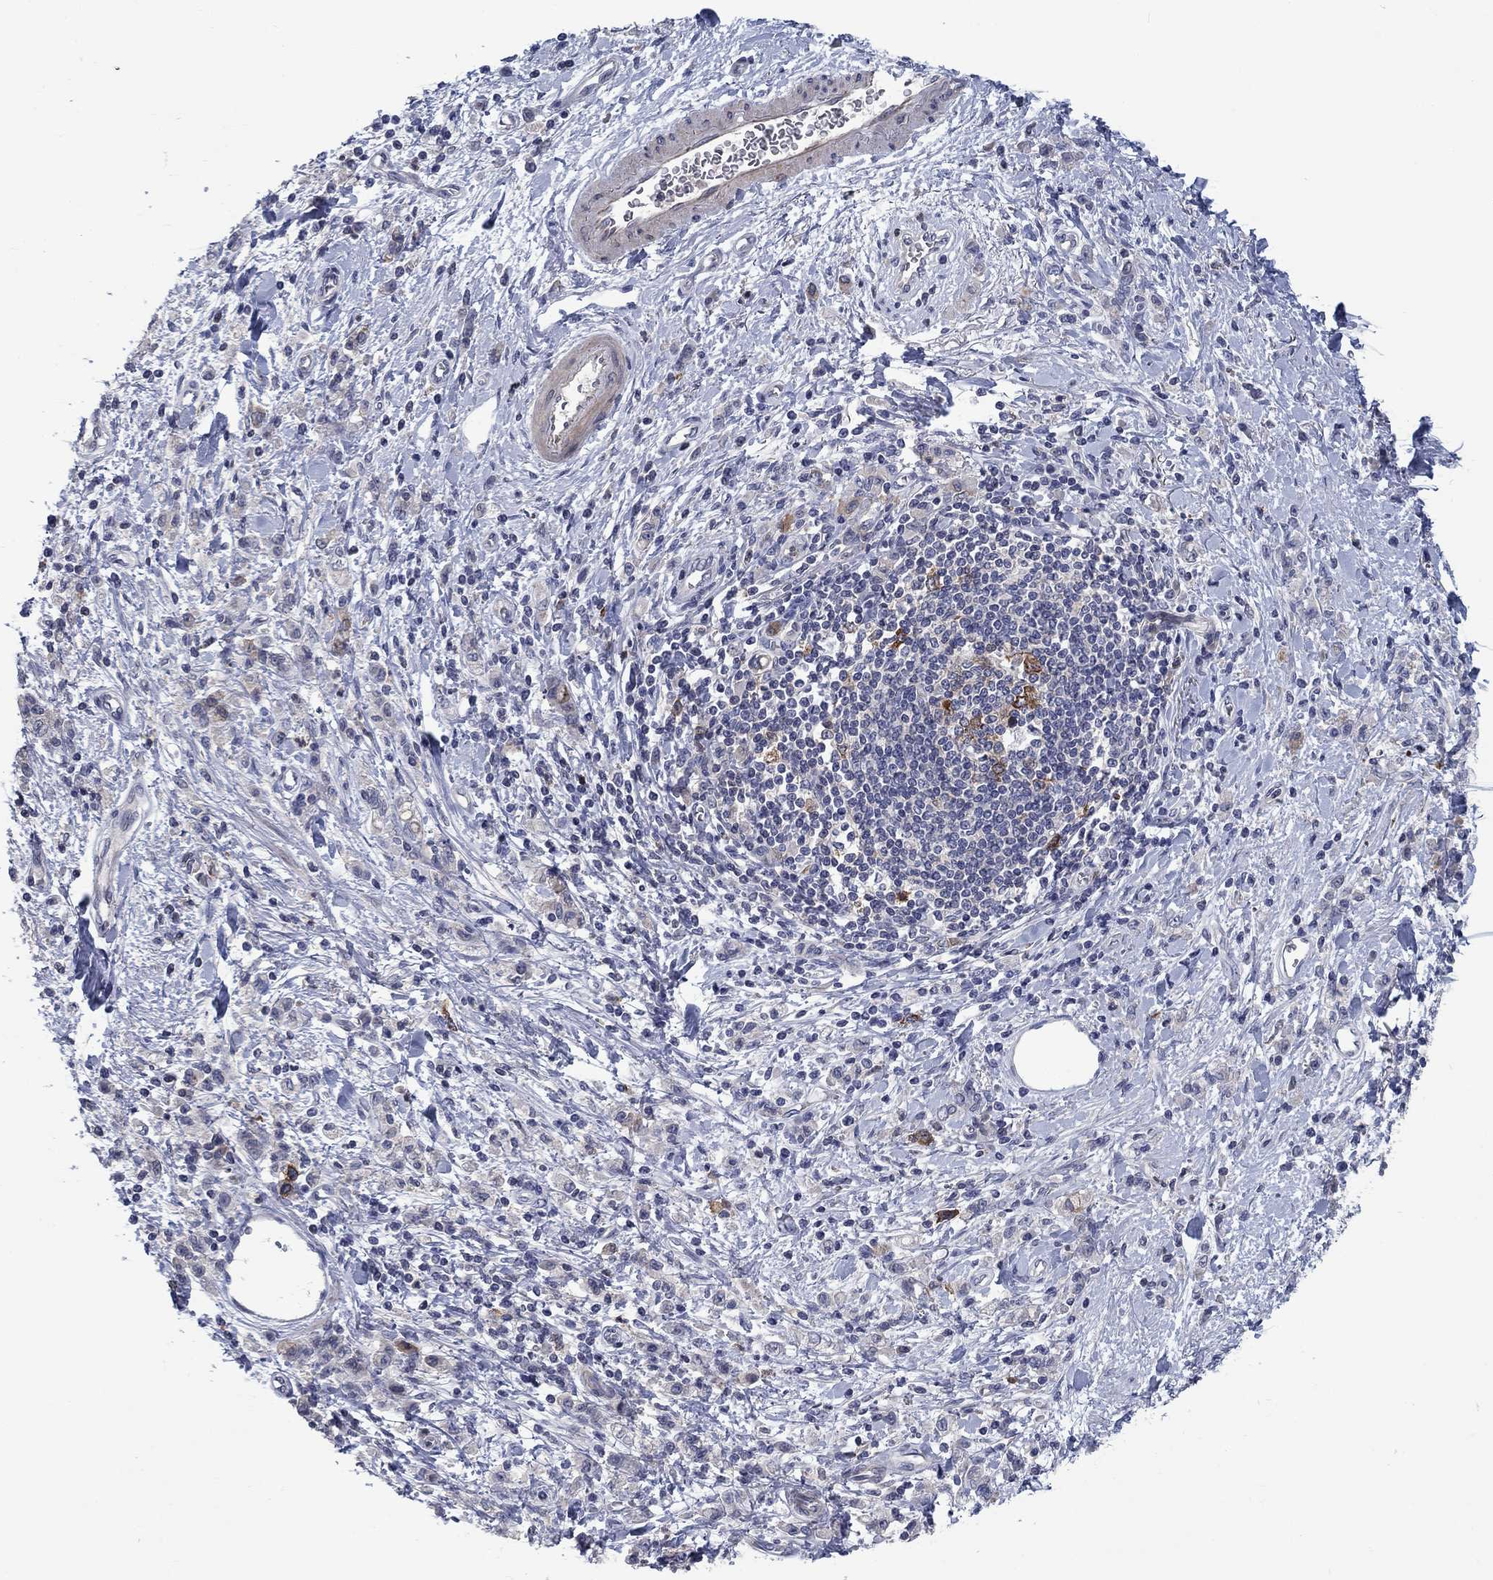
{"staining": {"intensity": "negative", "quantity": "none", "location": "none"}, "tissue": "stomach cancer", "cell_type": "Tumor cells", "image_type": "cancer", "snomed": [{"axis": "morphology", "description": "Adenocarcinoma, NOS"}, {"axis": "topography", "description": "Stomach"}], "caption": "This is an immunohistochemistry photomicrograph of human stomach cancer. There is no expression in tumor cells.", "gene": "KIF15", "patient": {"sex": "male", "age": 77}}